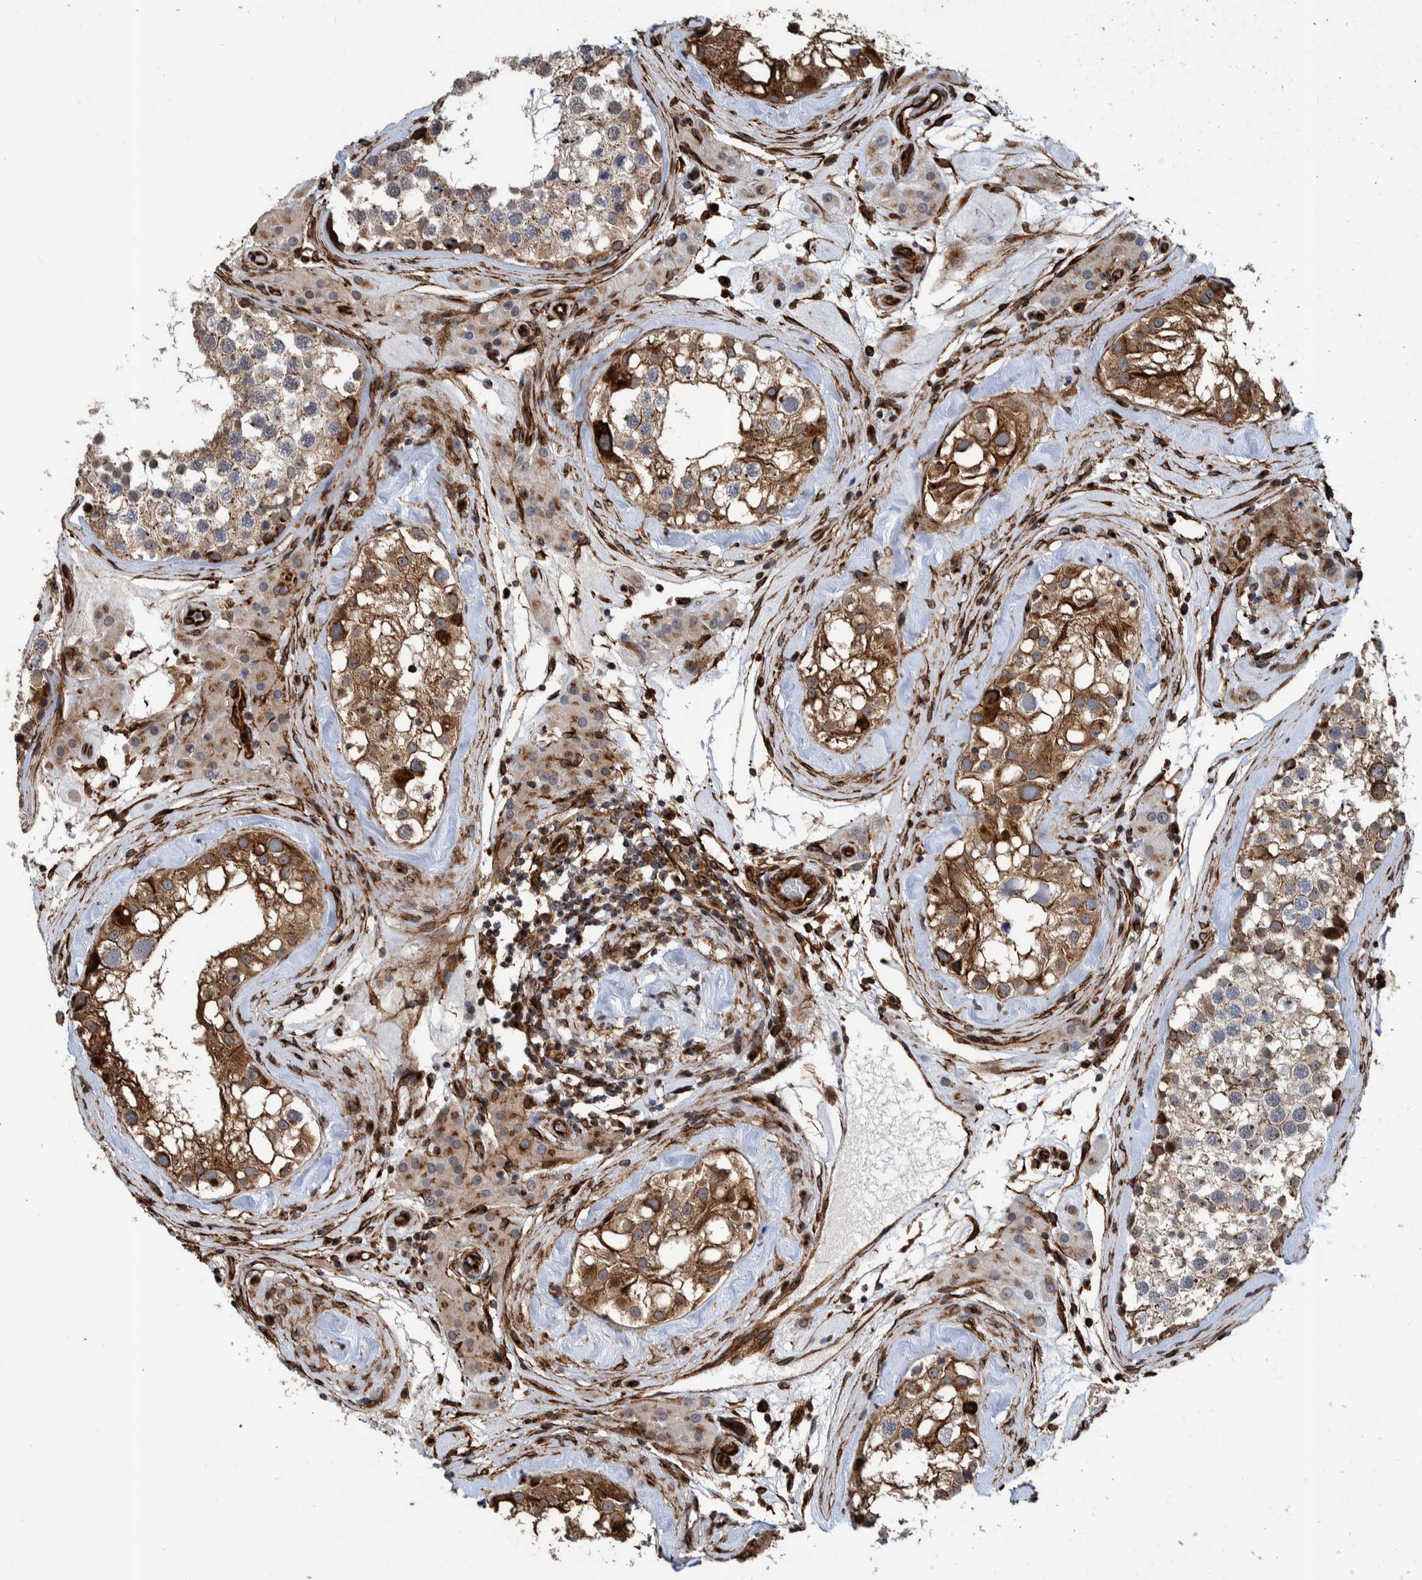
{"staining": {"intensity": "moderate", "quantity": ">75%", "location": "cytoplasmic/membranous"}, "tissue": "testis", "cell_type": "Cells in seminiferous ducts", "image_type": "normal", "snomed": [{"axis": "morphology", "description": "Normal tissue, NOS"}, {"axis": "topography", "description": "Testis"}], "caption": "A high-resolution histopathology image shows immunohistochemistry (IHC) staining of benign testis, which exhibits moderate cytoplasmic/membranous positivity in about >75% of cells in seminiferous ducts.", "gene": "CCDC57", "patient": {"sex": "male", "age": 46}}